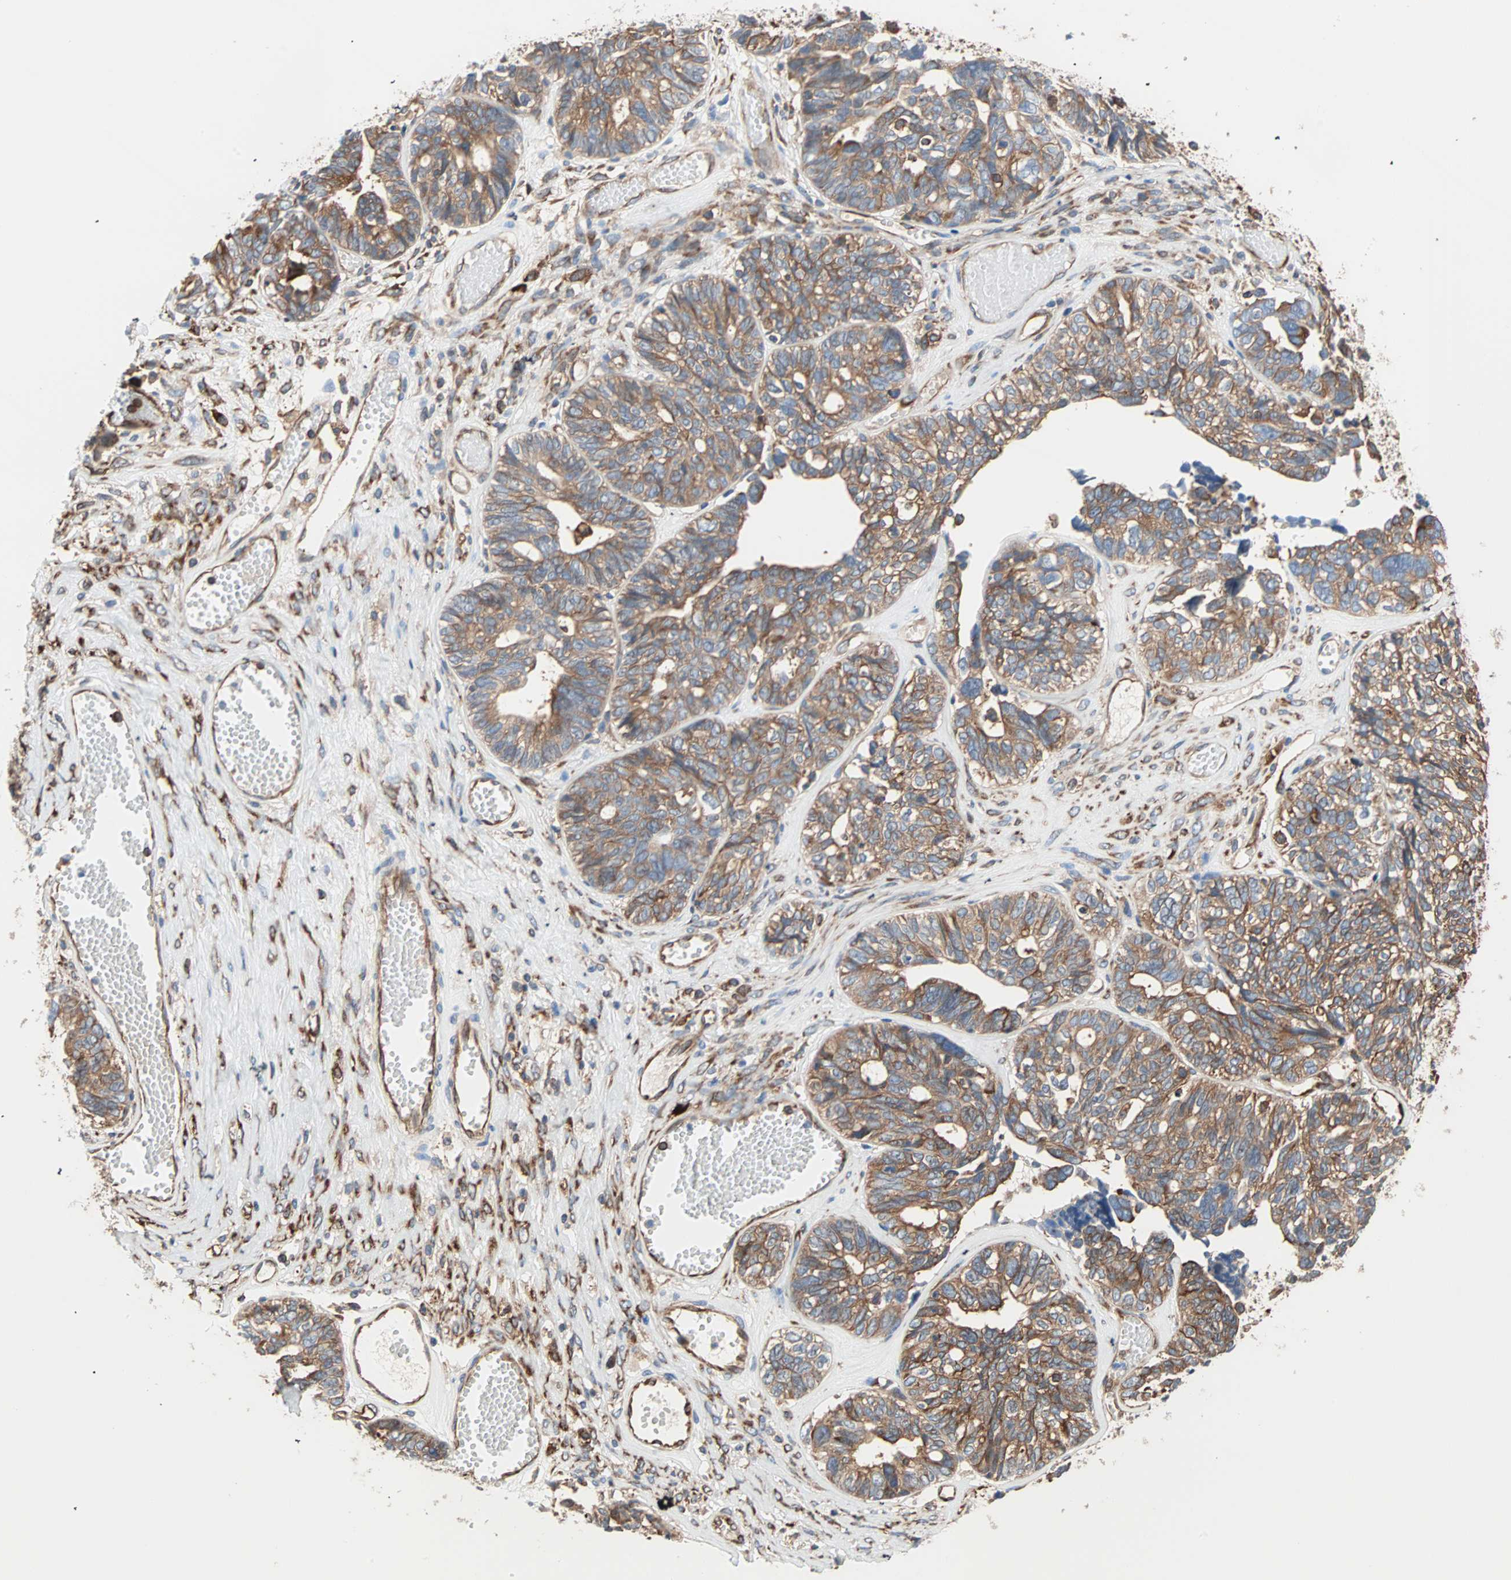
{"staining": {"intensity": "moderate", "quantity": ">75%", "location": "cytoplasmic/membranous"}, "tissue": "ovarian cancer", "cell_type": "Tumor cells", "image_type": "cancer", "snomed": [{"axis": "morphology", "description": "Cystadenocarcinoma, serous, NOS"}, {"axis": "topography", "description": "Ovary"}], "caption": "This is a photomicrograph of IHC staining of ovarian cancer (serous cystadenocarcinoma), which shows moderate expression in the cytoplasmic/membranous of tumor cells.", "gene": "EEF2", "patient": {"sex": "female", "age": 79}}